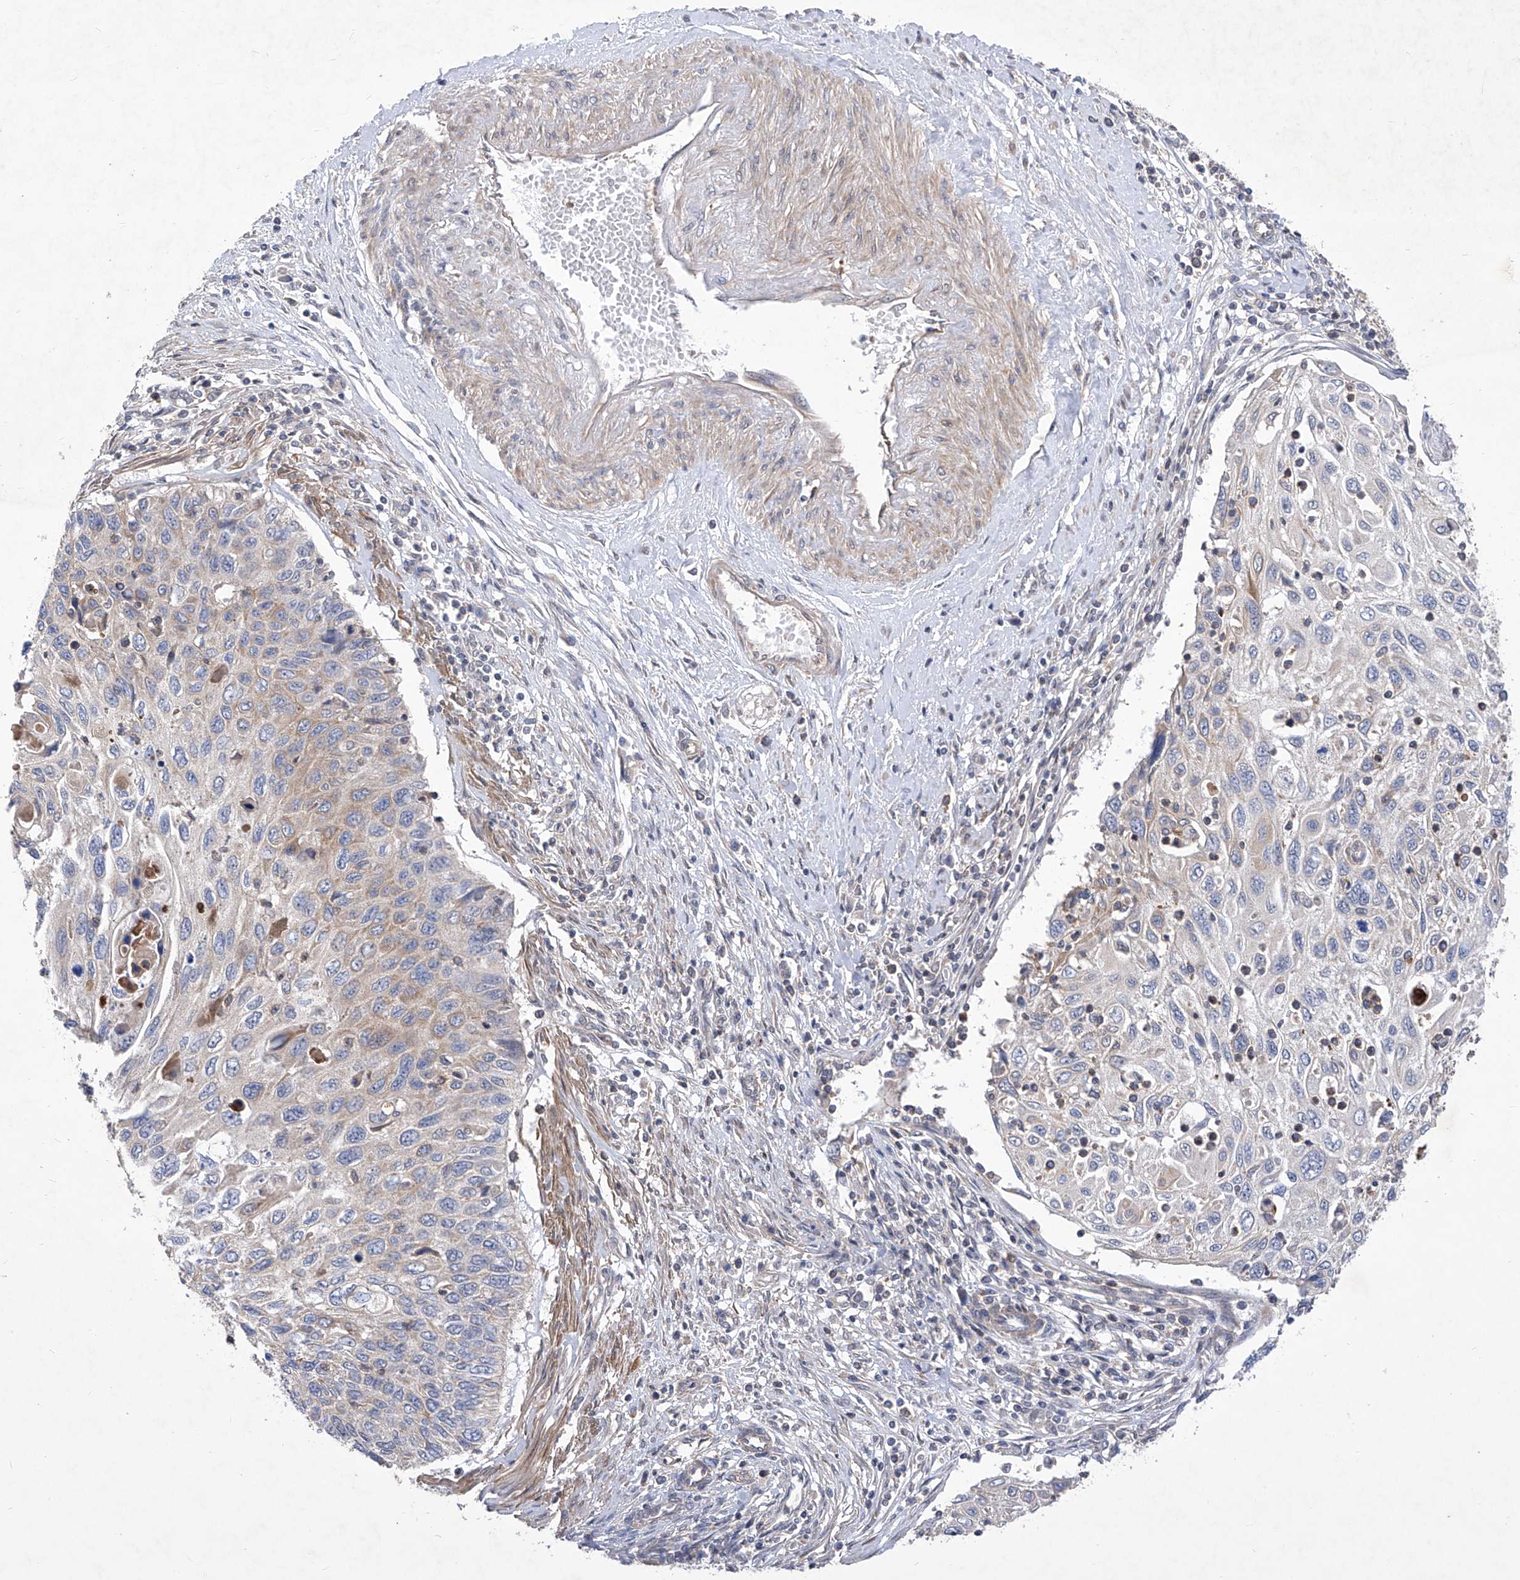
{"staining": {"intensity": "weak", "quantity": "25%-75%", "location": "cytoplasmic/membranous"}, "tissue": "cervical cancer", "cell_type": "Tumor cells", "image_type": "cancer", "snomed": [{"axis": "morphology", "description": "Squamous cell carcinoma, NOS"}, {"axis": "topography", "description": "Cervix"}], "caption": "DAB (3,3'-diaminobenzidine) immunohistochemical staining of human cervical cancer (squamous cell carcinoma) demonstrates weak cytoplasmic/membranous protein positivity in about 25%-75% of tumor cells.", "gene": "KIFC2", "patient": {"sex": "female", "age": 70}}